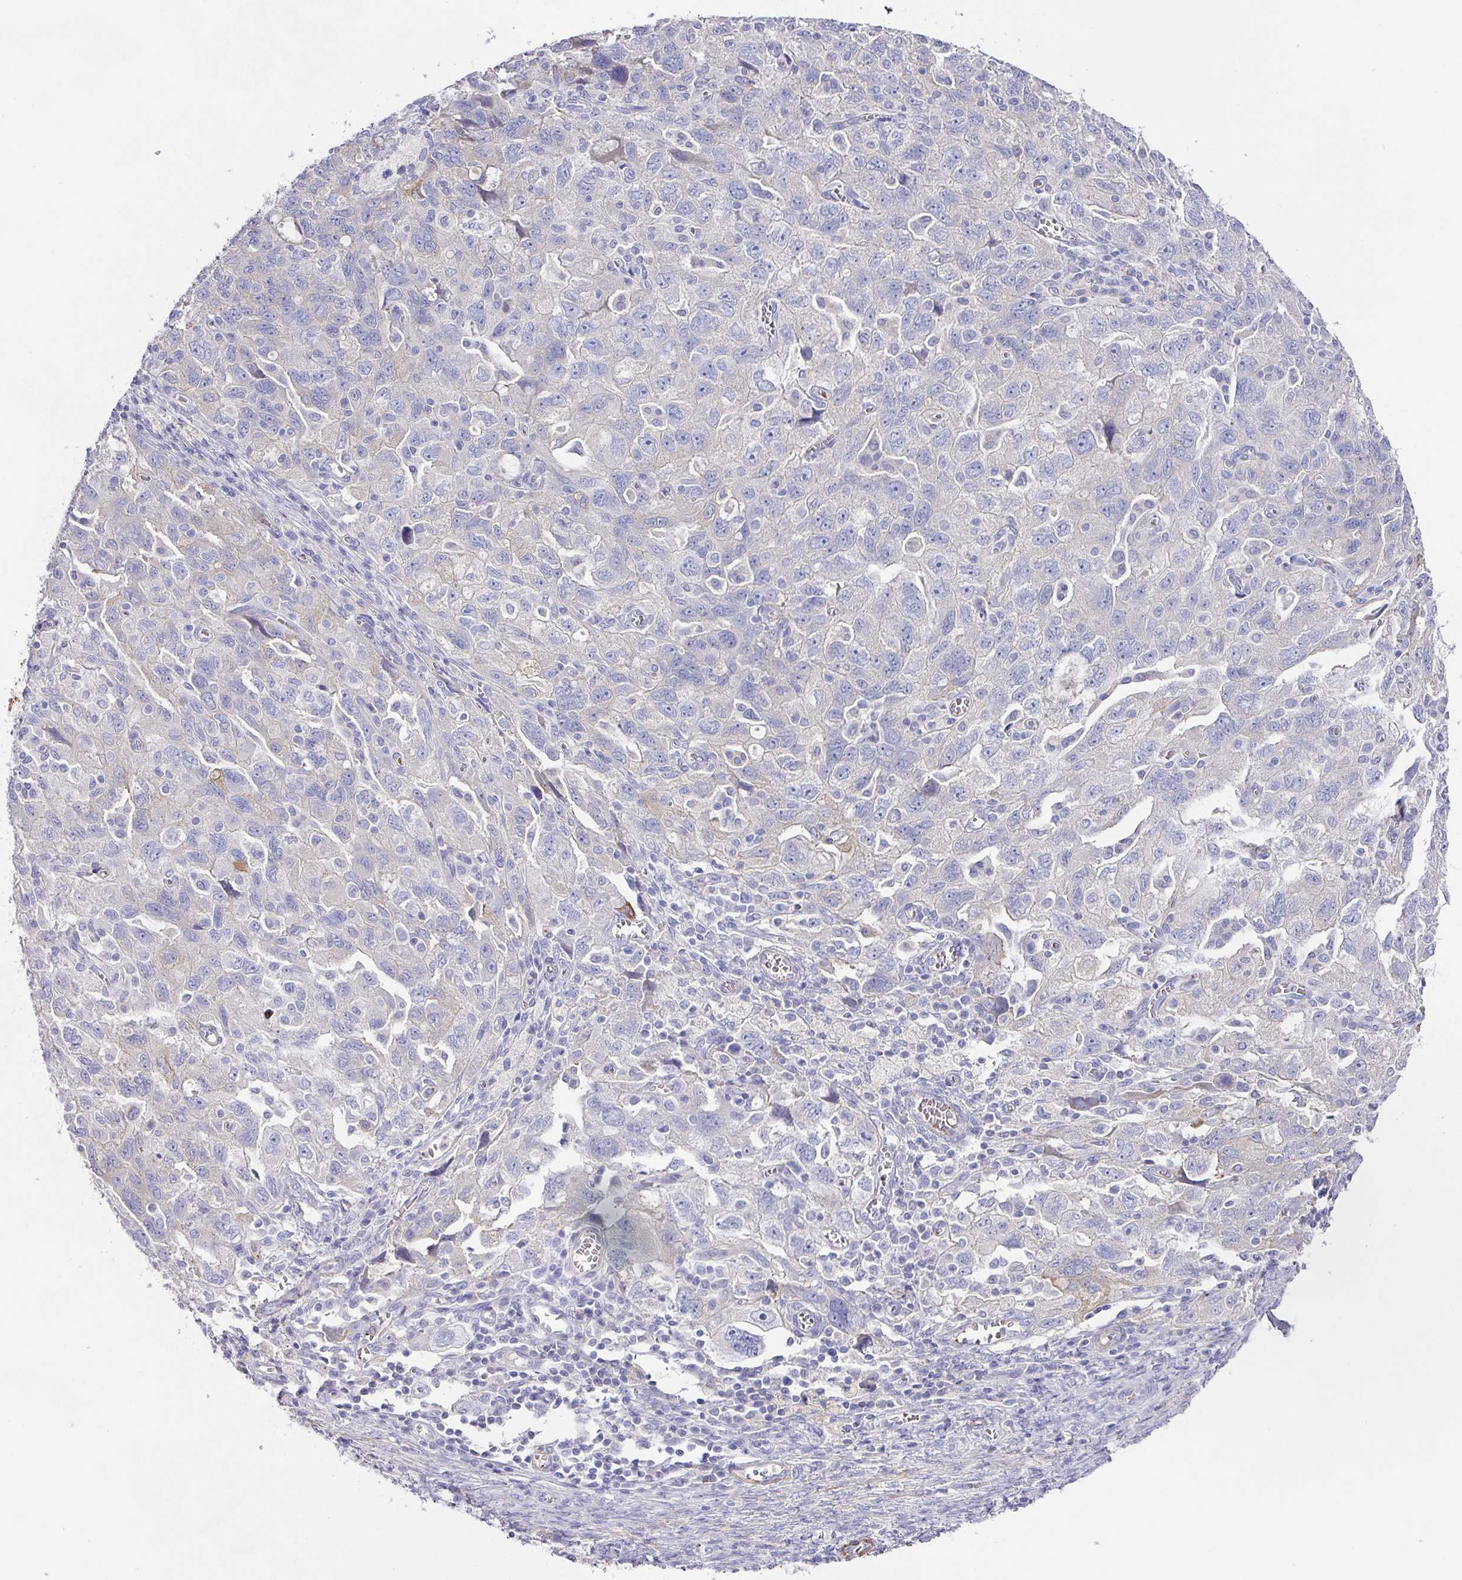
{"staining": {"intensity": "weak", "quantity": "<25%", "location": "cytoplasmic/membranous"}, "tissue": "ovarian cancer", "cell_type": "Tumor cells", "image_type": "cancer", "snomed": [{"axis": "morphology", "description": "Carcinoma, NOS"}, {"axis": "morphology", "description": "Cystadenocarcinoma, serous, NOS"}, {"axis": "topography", "description": "Ovary"}], "caption": "This is an IHC photomicrograph of human ovarian serous cystadenocarcinoma. There is no expression in tumor cells.", "gene": "TARM1", "patient": {"sex": "female", "age": 69}}